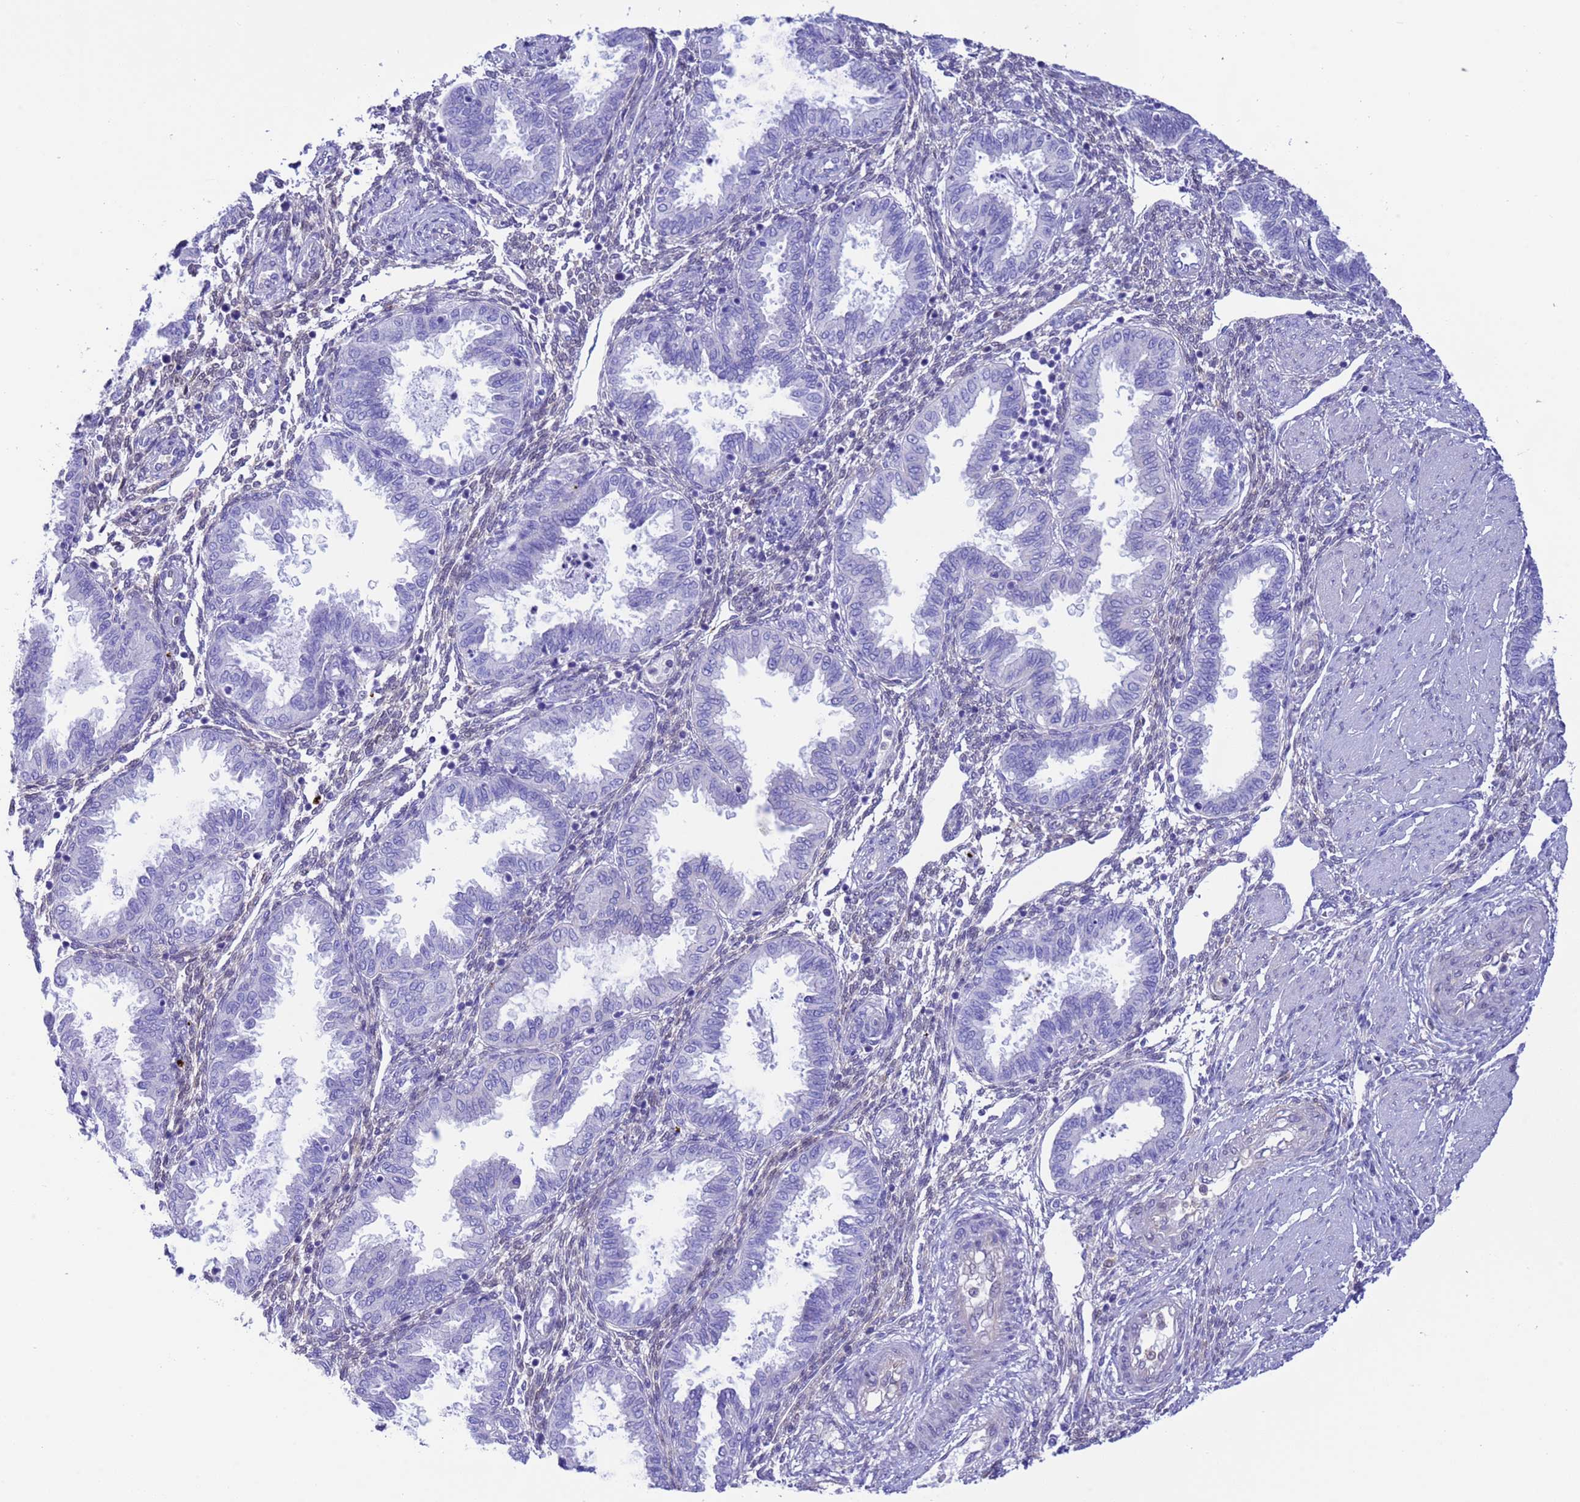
{"staining": {"intensity": "weak", "quantity": "<25%", "location": "cytoplasmic/membranous"}, "tissue": "endometrium", "cell_type": "Cells in endometrial stroma", "image_type": "normal", "snomed": [{"axis": "morphology", "description": "Normal tissue, NOS"}, {"axis": "topography", "description": "Endometrium"}], "caption": "Immunohistochemistry micrograph of benign human endometrium stained for a protein (brown), which exhibits no staining in cells in endometrial stroma. Brightfield microscopy of immunohistochemistry stained with DAB (3,3'-diaminobenzidine) (brown) and hematoxylin (blue), captured at high magnification.", "gene": "C6orf47", "patient": {"sex": "female", "age": 33}}